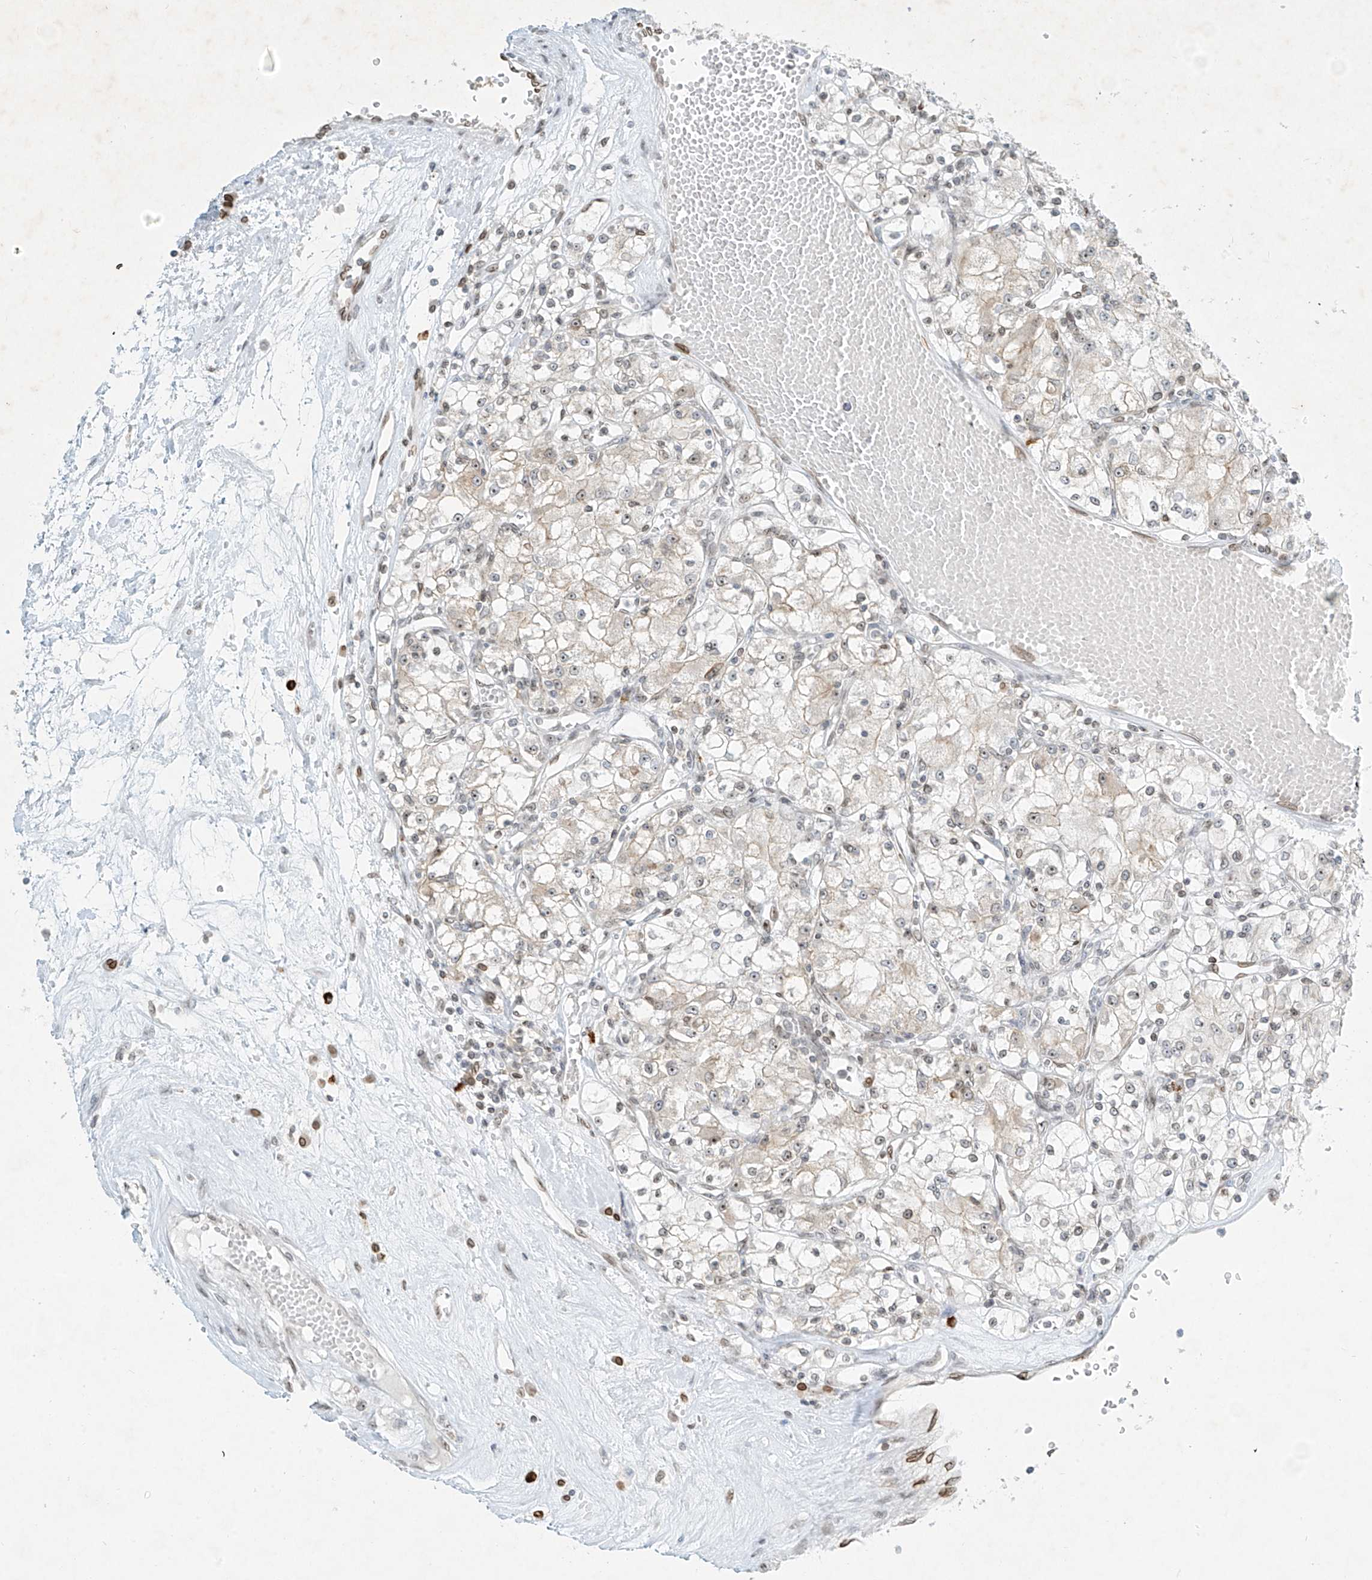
{"staining": {"intensity": "weak", "quantity": "25%-75%", "location": "cytoplasmic/membranous,nuclear"}, "tissue": "renal cancer", "cell_type": "Tumor cells", "image_type": "cancer", "snomed": [{"axis": "morphology", "description": "Adenocarcinoma, NOS"}, {"axis": "topography", "description": "Kidney"}], "caption": "Renal adenocarcinoma stained for a protein displays weak cytoplasmic/membranous and nuclear positivity in tumor cells.", "gene": "SAMD15", "patient": {"sex": "female", "age": 59}}